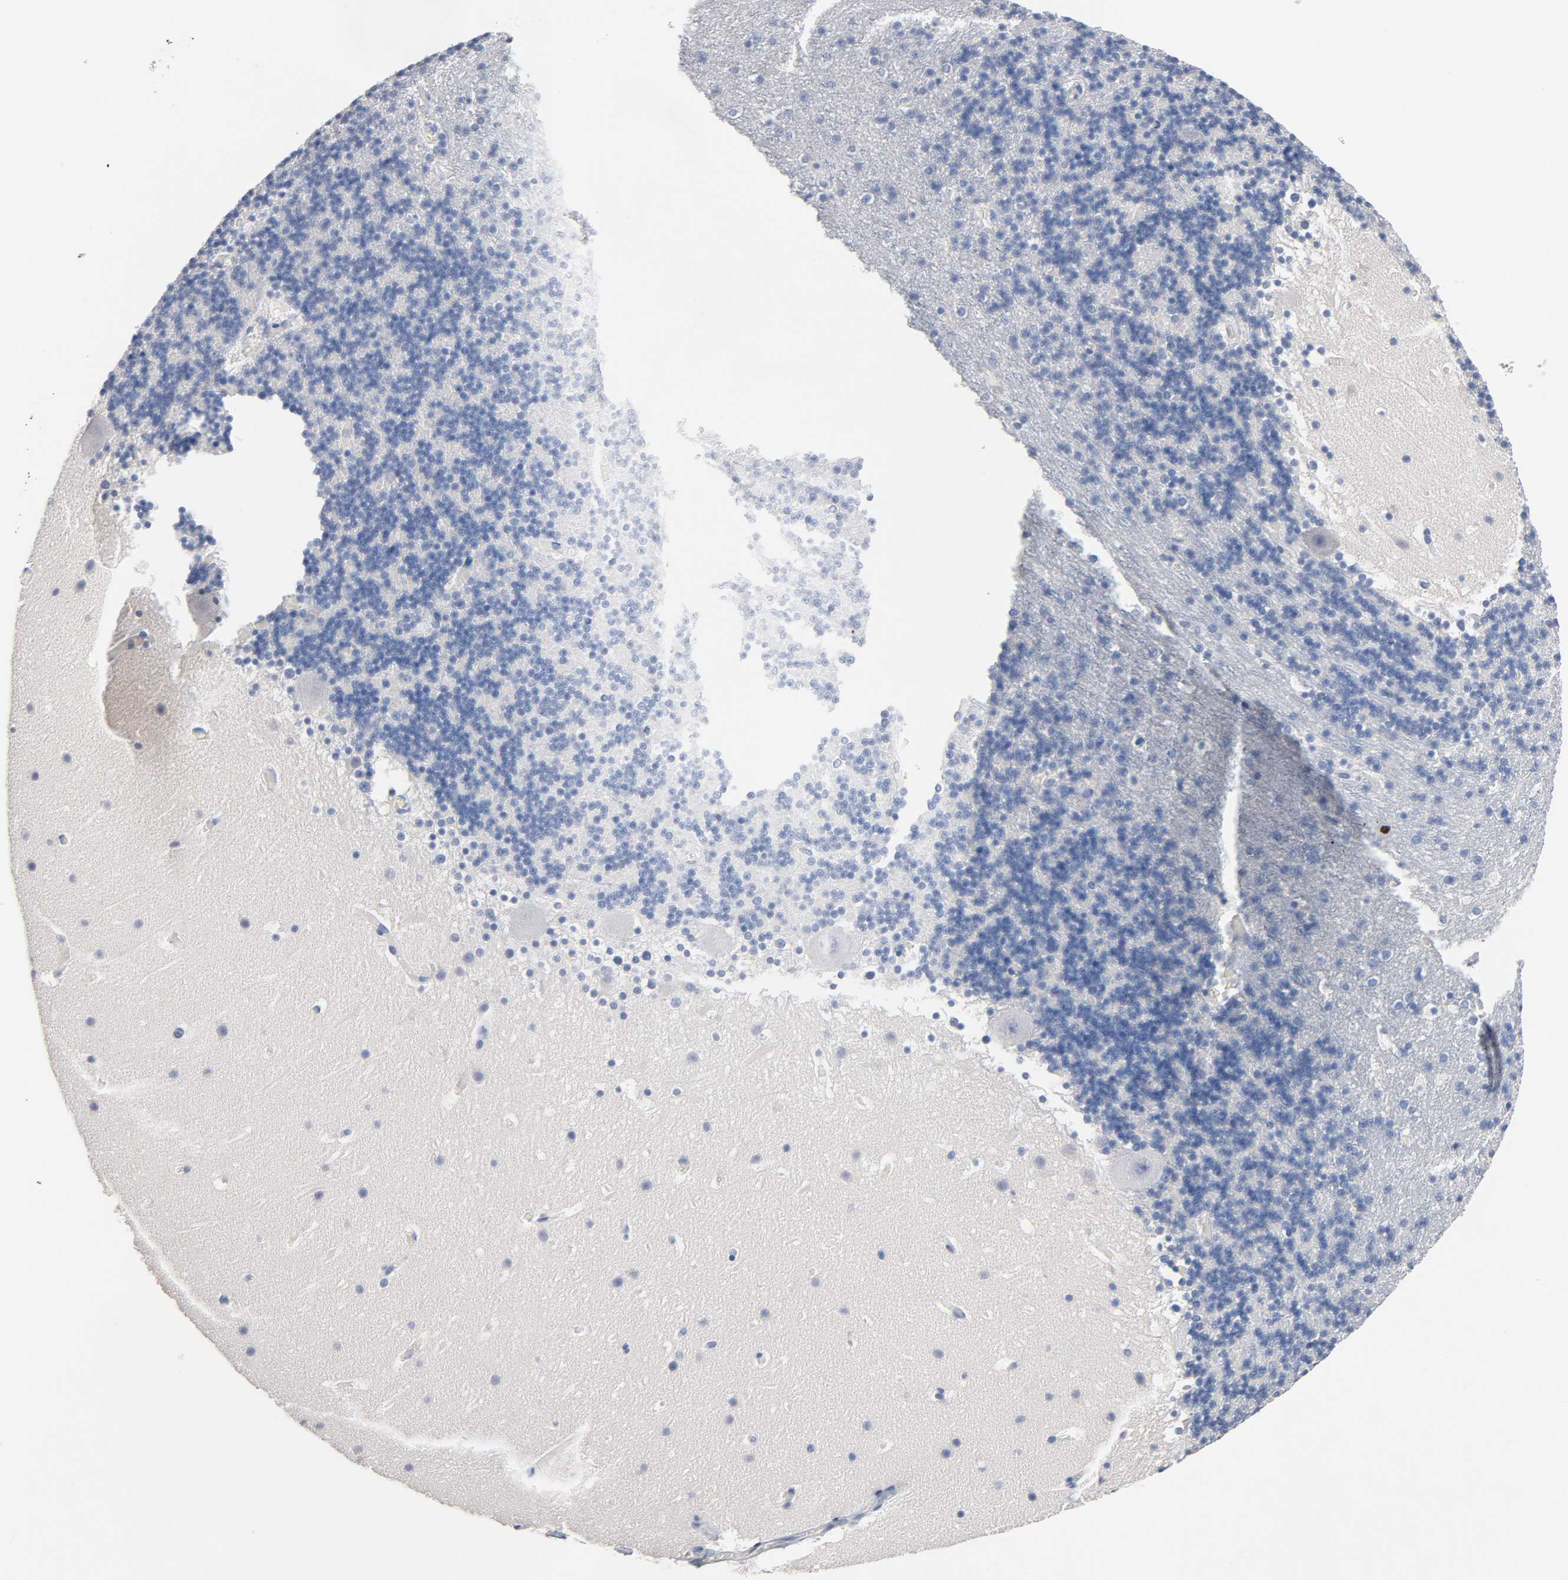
{"staining": {"intensity": "negative", "quantity": "none", "location": "none"}, "tissue": "cerebellum", "cell_type": "Cells in granular layer", "image_type": "normal", "snomed": [{"axis": "morphology", "description": "Normal tissue, NOS"}, {"axis": "topography", "description": "Cerebellum"}], "caption": "Protein analysis of normal cerebellum displays no significant expression in cells in granular layer.", "gene": "ZCCHC13", "patient": {"sex": "male", "age": 45}}